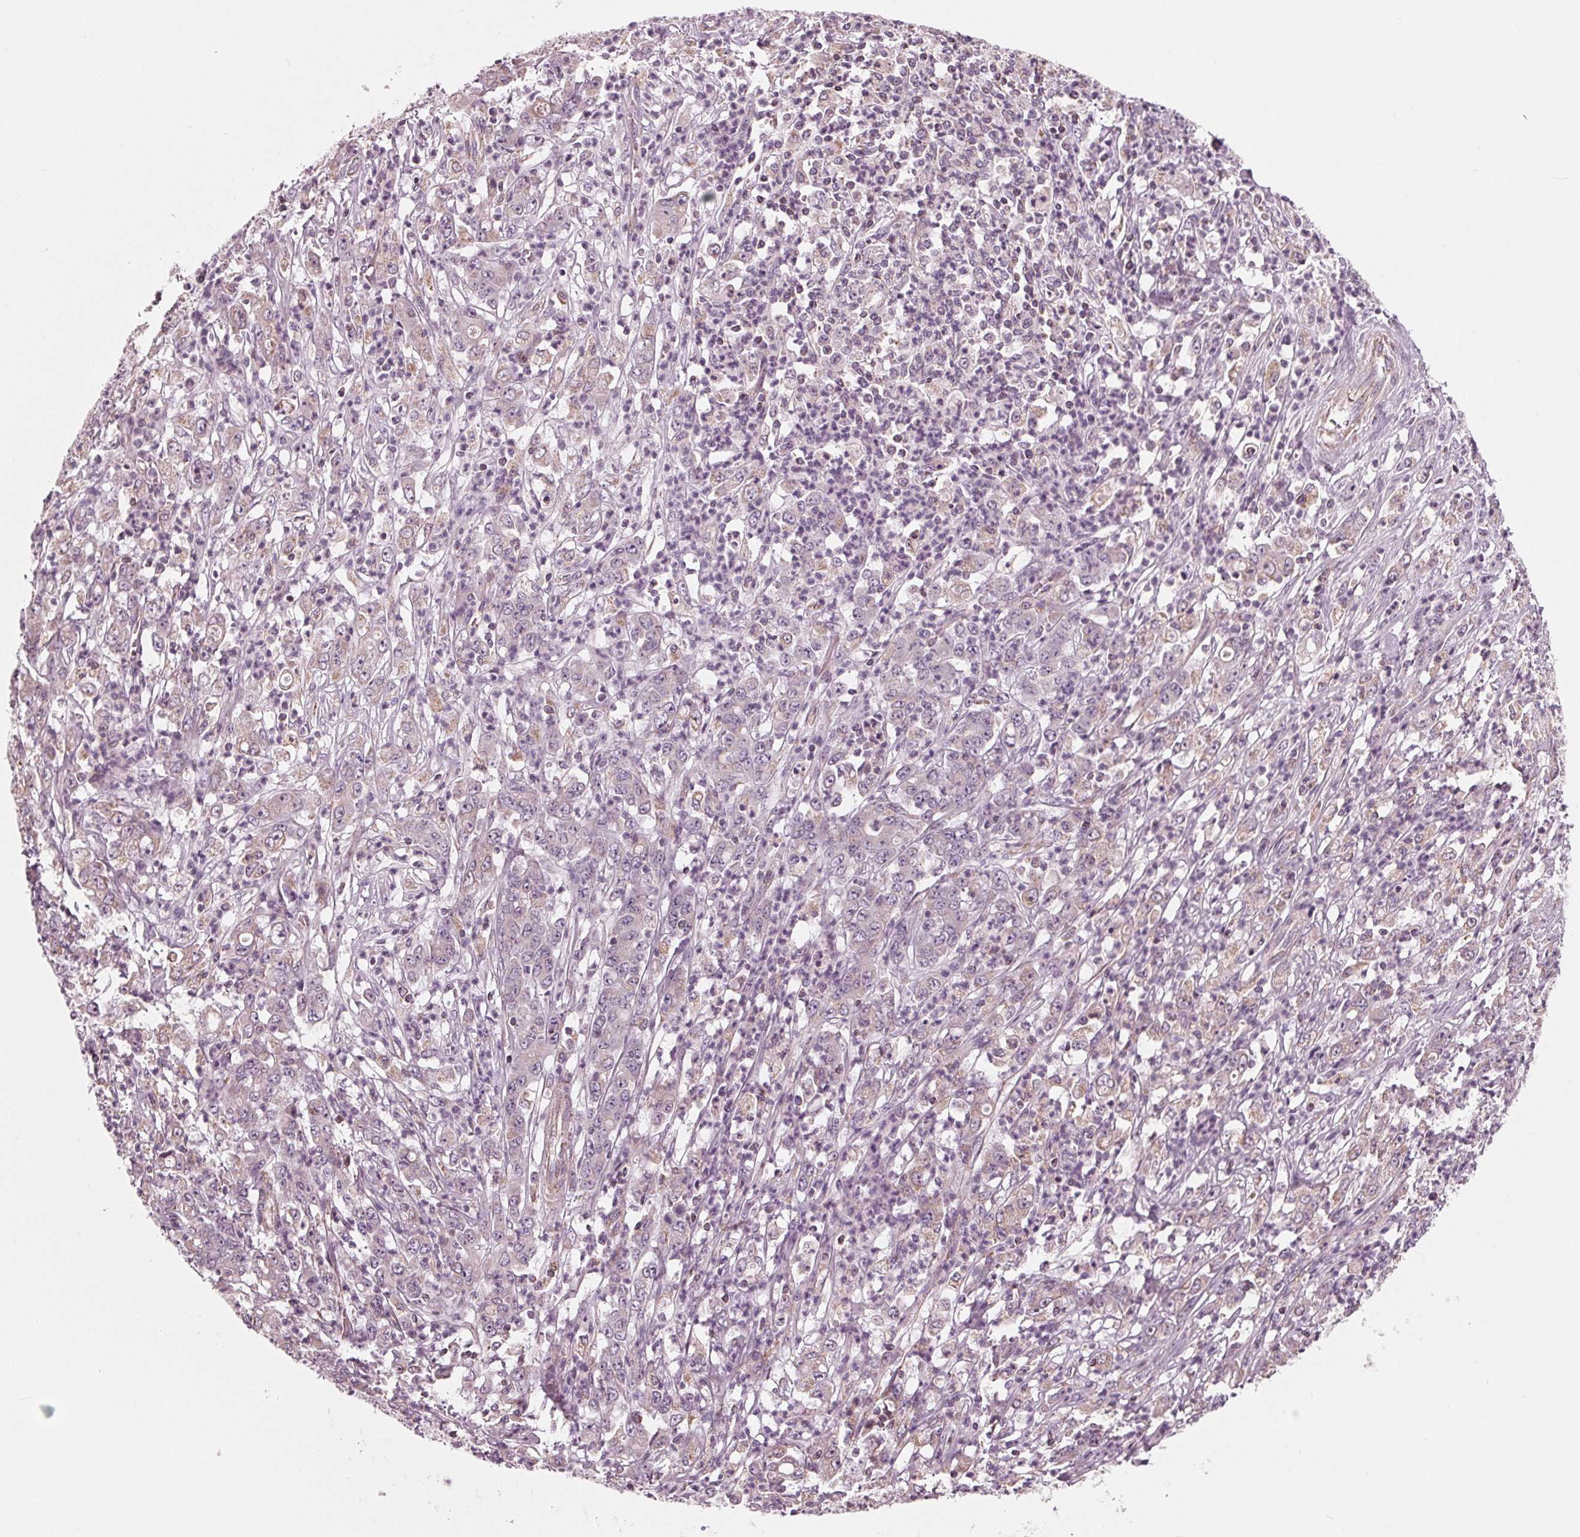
{"staining": {"intensity": "weak", "quantity": "<25%", "location": "cytoplasmic/membranous"}, "tissue": "stomach cancer", "cell_type": "Tumor cells", "image_type": "cancer", "snomed": [{"axis": "morphology", "description": "Adenocarcinoma, NOS"}, {"axis": "topography", "description": "Stomach, lower"}], "caption": "Immunohistochemical staining of adenocarcinoma (stomach) reveals no significant staining in tumor cells.", "gene": "DCAF4L2", "patient": {"sex": "female", "age": 71}}